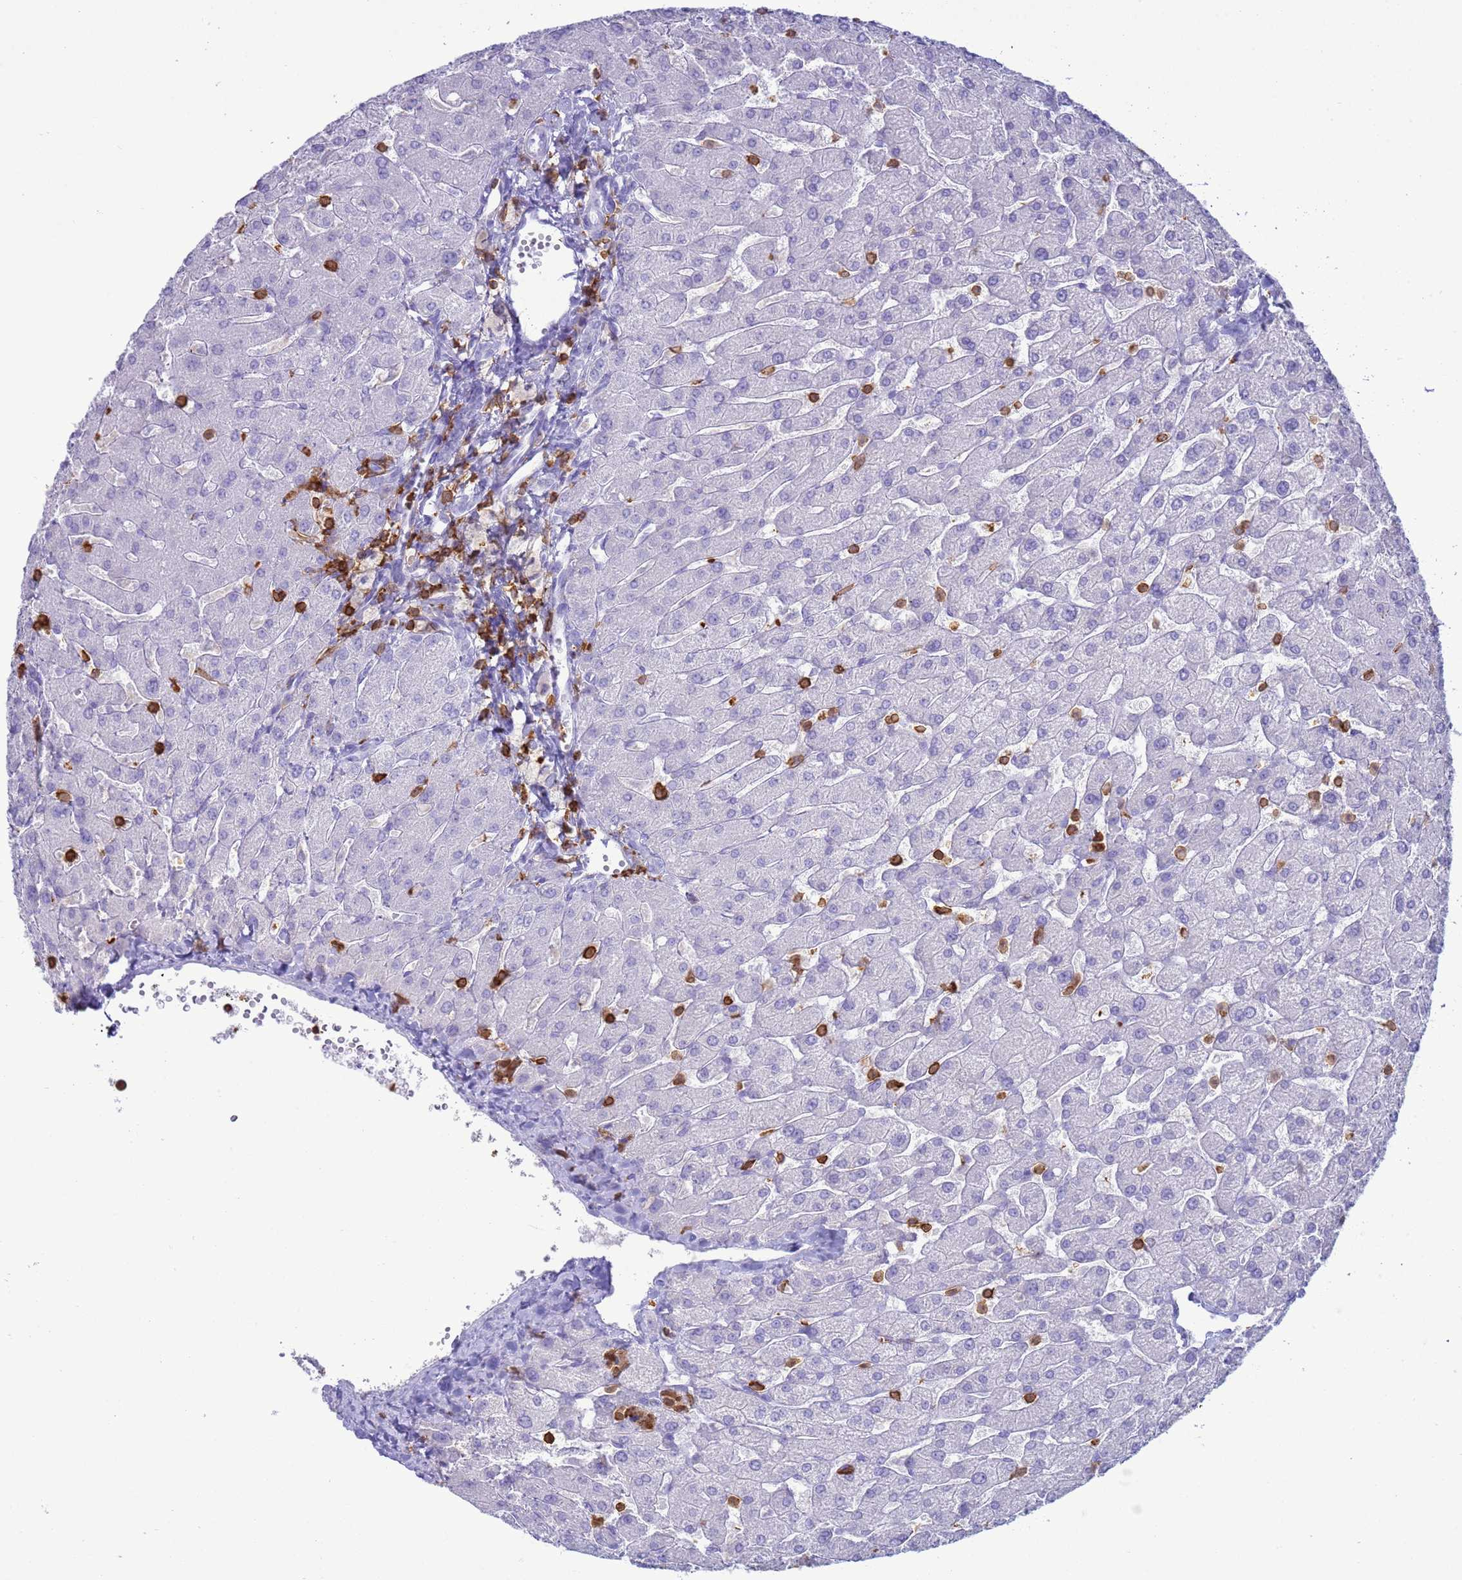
{"staining": {"intensity": "negative", "quantity": "none", "location": "none"}, "tissue": "liver", "cell_type": "Cholangiocytes", "image_type": "normal", "snomed": [{"axis": "morphology", "description": "Normal tissue, NOS"}, {"axis": "topography", "description": "Liver"}], "caption": "Immunohistochemistry (IHC) of normal human liver demonstrates no positivity in cholangiocytes. (Brightfield microscopy of DAB (3,3'-diaminobenzidine) immunohistochemistry at high magnification).", "gene": "IRF5", "patient": {"sex": "male", "age": 55}}